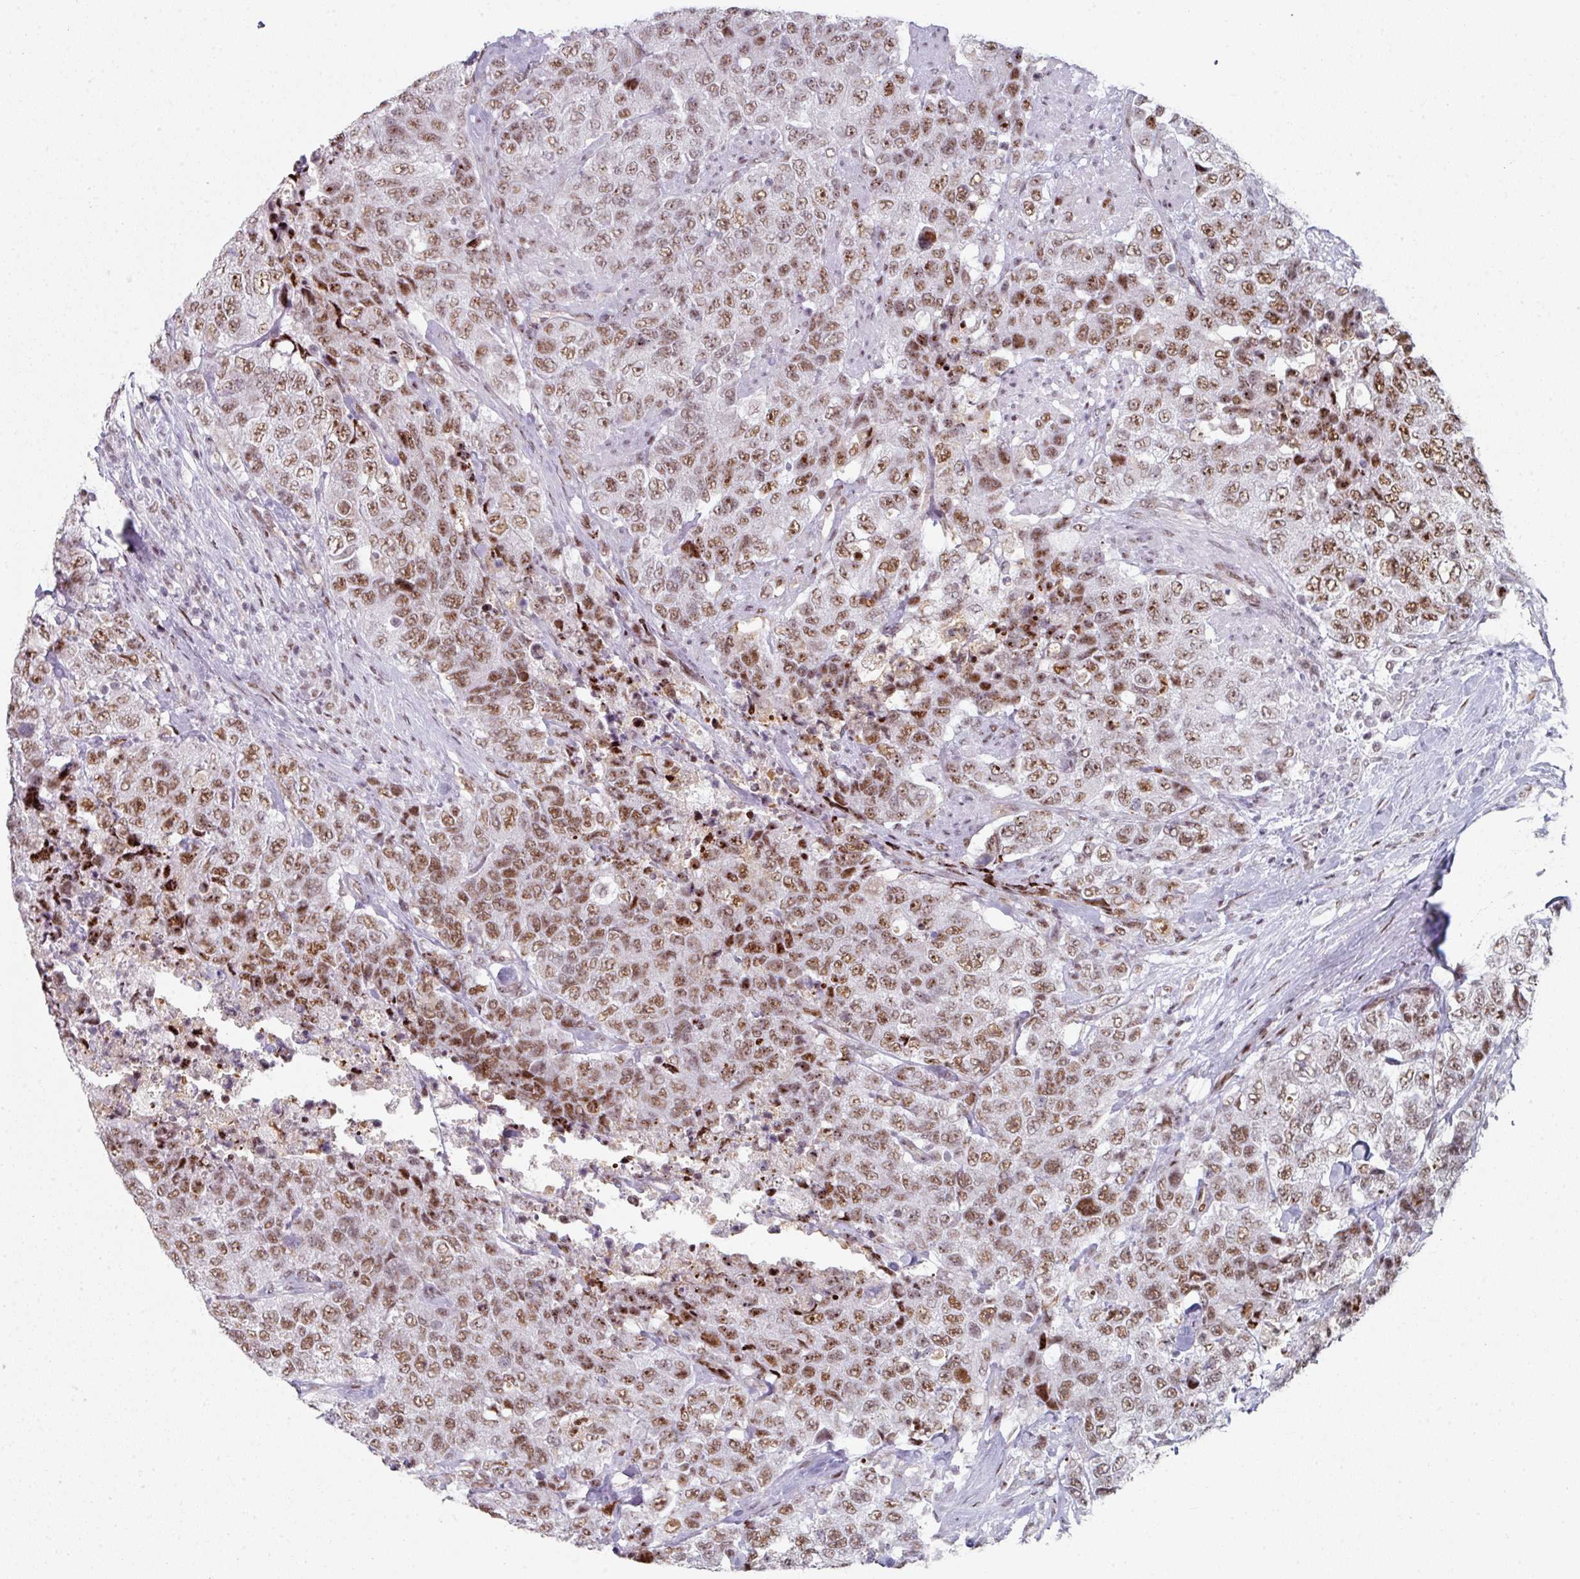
{"staining": {"intensity": "moderate", "quantity": ">75%", "location": "nuclear"}, "tissue": "urothelial cancer", "cell_type": "Tumor cells", "image_type": "cancer", "snomed": [{"axis": "morphology", "description": "Urothelial carcinoma, High grade"}, {"axis": "topography", "description": "Urinary bladder"}], "caption": "Tumor cells exhibit medium levels of moderate nuclear positivity in approximately >75% of cells in urothelial carcinoma (high-grade). The staining was performed using DAB, with brown indicating positive protein expression. Nuclei are stained blue with hematoxylin.", "gene": "SF3B5", "patient": {"sex": "female", "age": 78}}